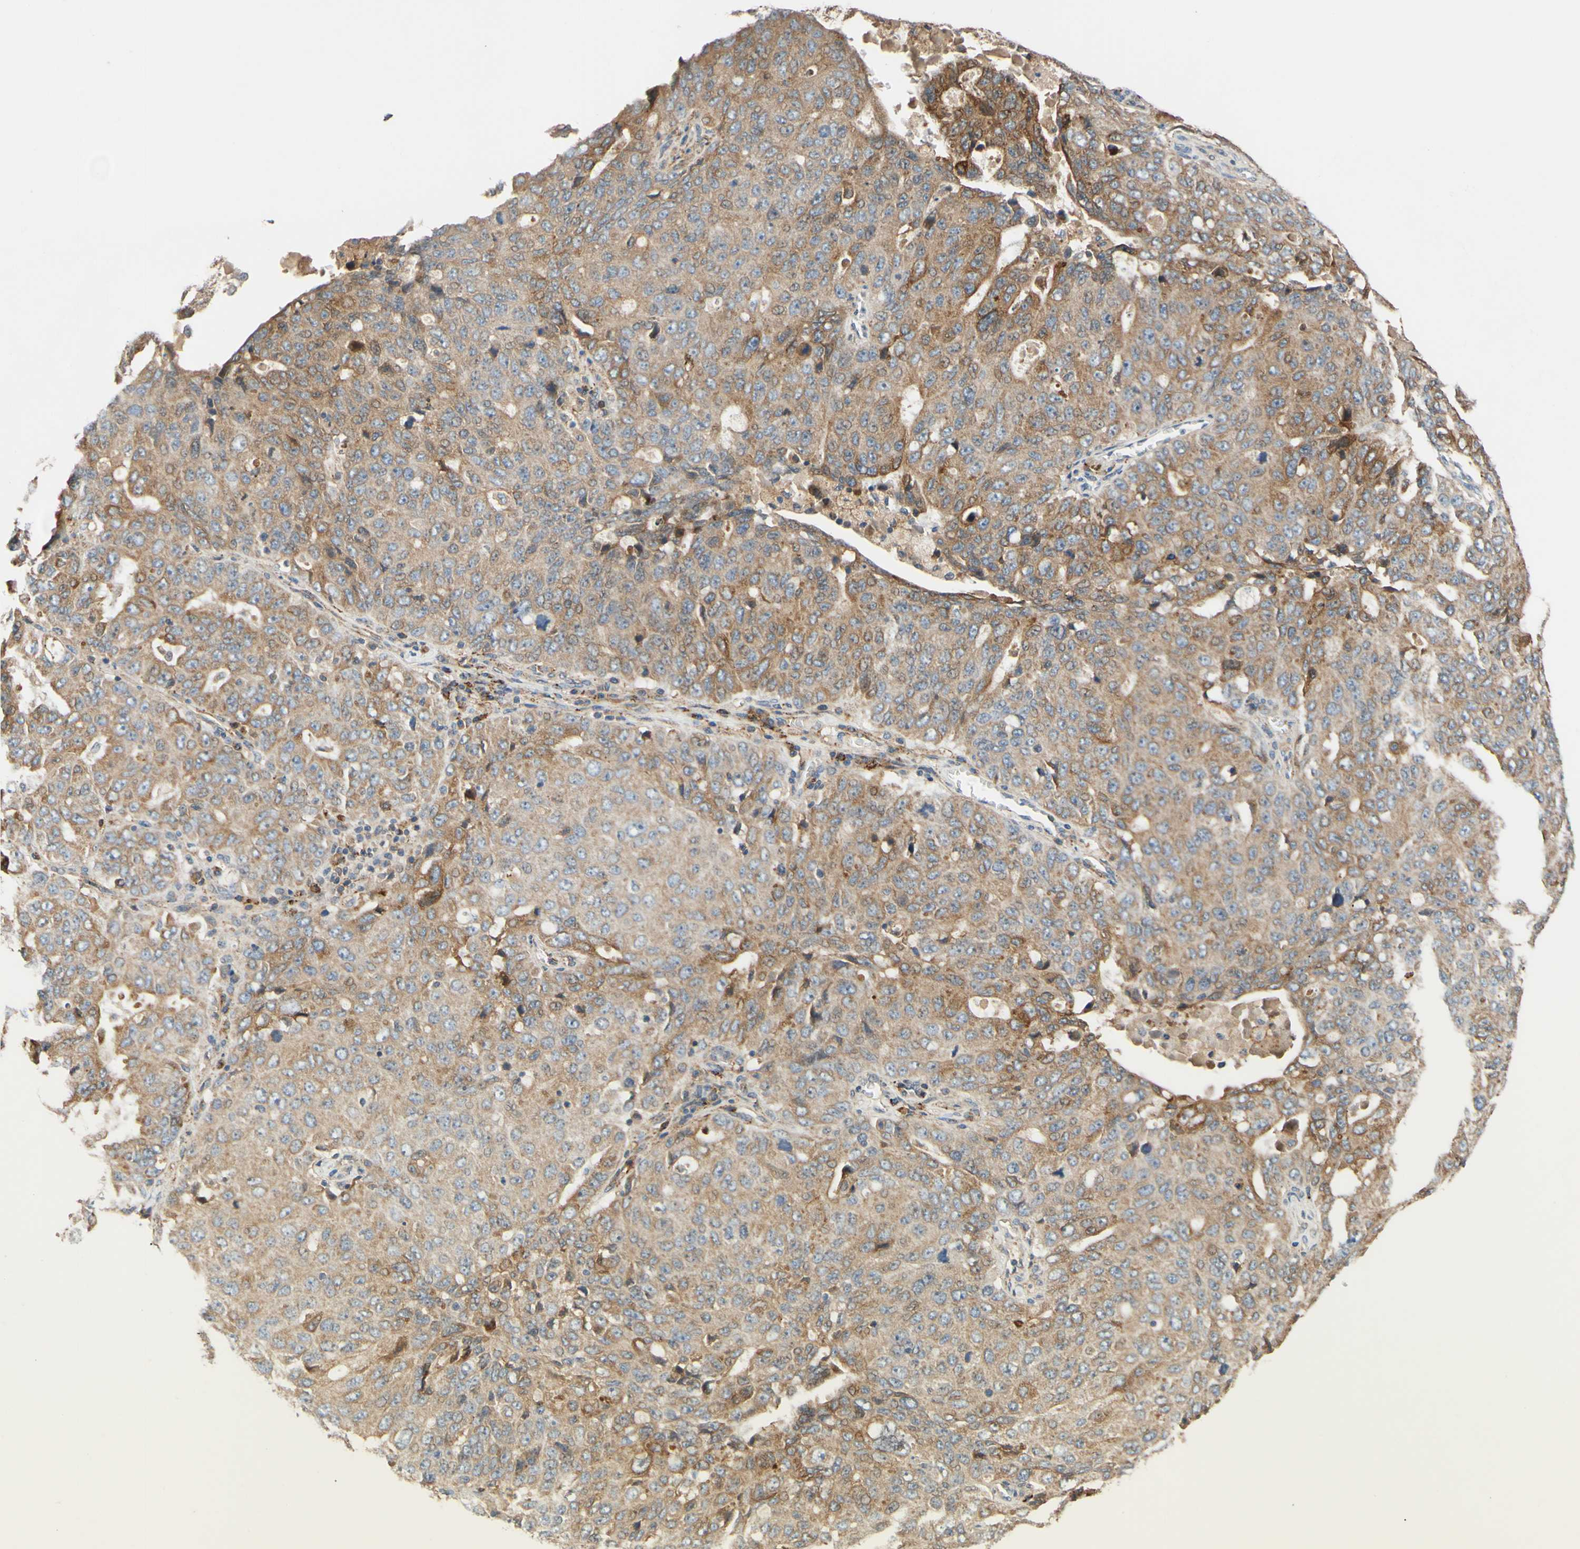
{"staining": {"intensity": "weak", "quantity": ">75%", "location": "cytoplasmic/membranous"}, "tissue": "ovarian cancer", "cell_type": "Tumor cells", "image_type": "cancer", "snomed": [{"axis": "morphology", "description": "Carcinoma, endometroid"}, {"axis": "topography", "description": "Ovary"}], "caption": "DAB immunohistochemical staining of ovarian cancer demonstrates weak cytoplasmic/membranous protein expression in approximately >75% of tumor cells. (Brightfield microscopy of DAB IHC at high magnification).", "gene": "POR", "patient": {"sex": "female", "age": 62}}